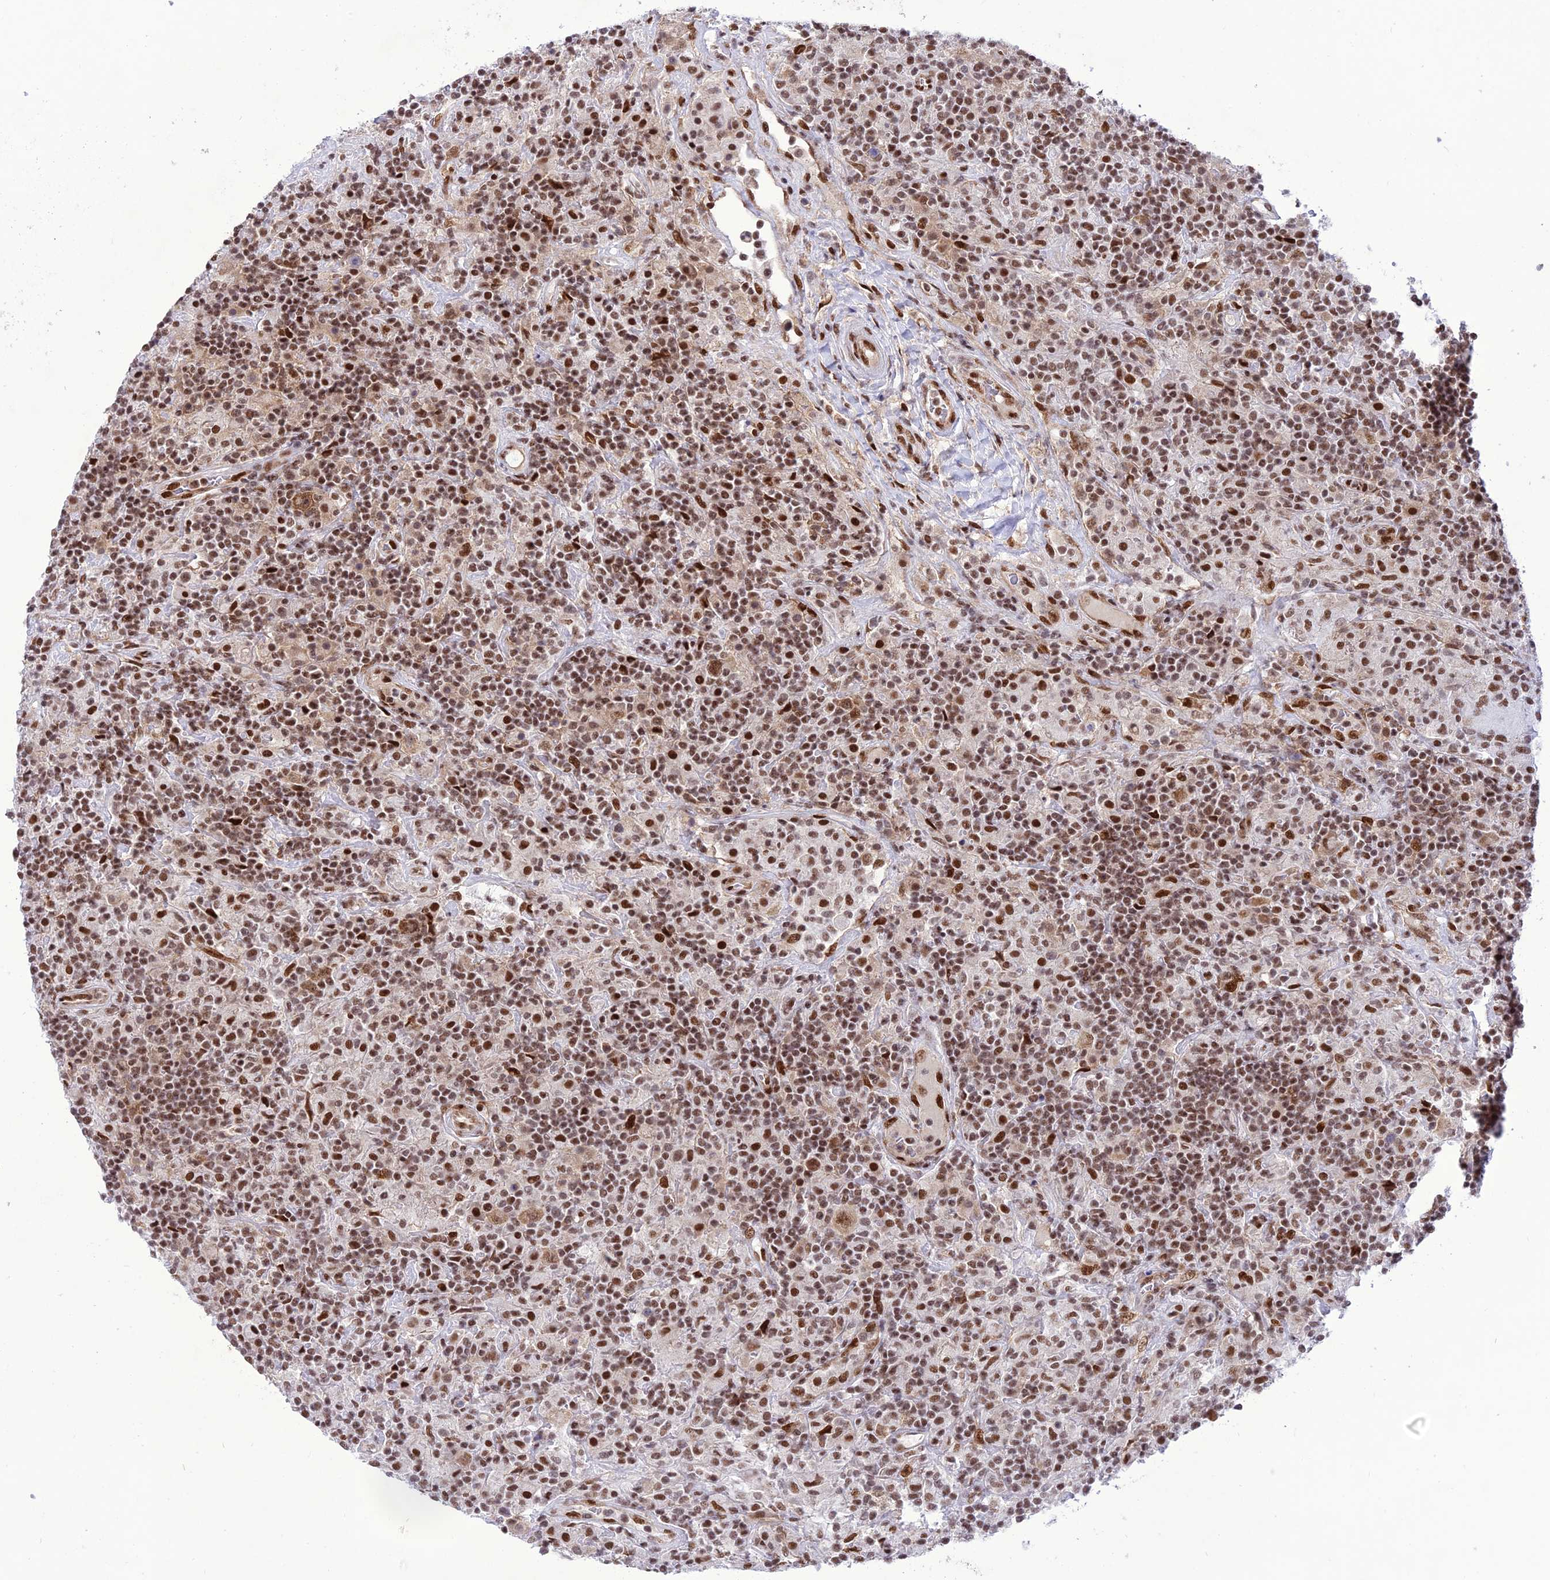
{"staining": {"intensity": "moderate", "quantity": ">75%", "location": "nuclear"}, "tissue": "lymphoma", "cell_type": "Tumor cells", "image_type": "cancer", "snomed": [{"axis": "morphology", "description": "Hodgkin's disease, NOS"}, {"axis": "topography", "description": "Lymph node"}], "caption": "Immunohistochemistry staining of Hodgkin's disease, which reveals medium levels of moderate nuclear expression in approximately >75% of tumor cells indicating moderate nuclear protein staining. The staining was performed using DAB (3,3'-diaminobenzidine) (brown) for protein detection and nuclei were counterstained in hematoxylin (blue).", "gene": "DDX1", "patient": {"sex": "male", "age": 70}}